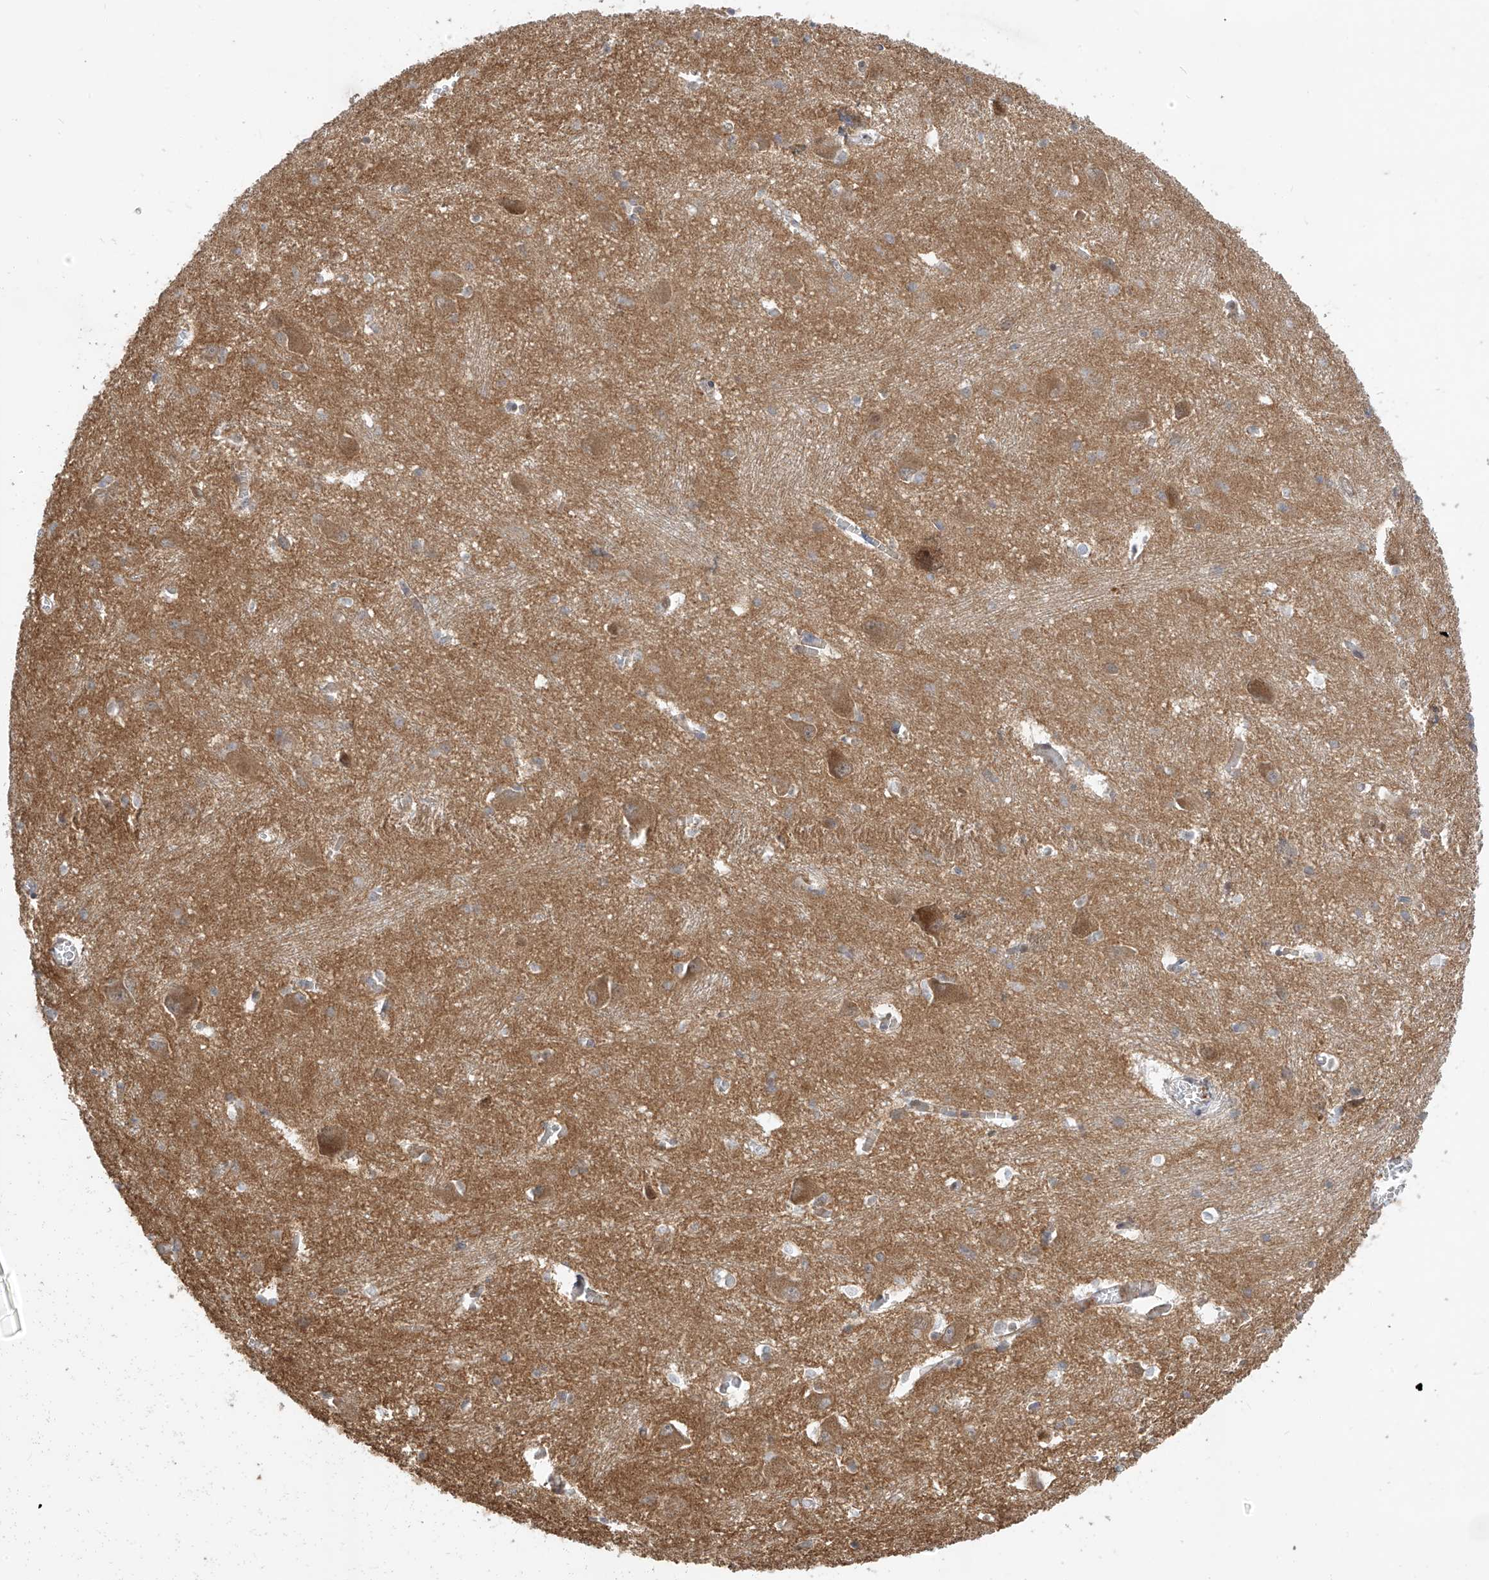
{"staining": {"intensity": "negative", "quantity": "none", "location": "none"}, "tissue": "caudate", "cell_type": "Glial cells", "image_type": "normal", "snomed": [{"axis": "morphology", "description": "Normal tissue, NOS"}, {"axis": "topography", "description": "Lateral ventricle wall"}], "caption": "This is a histopathology image of immunohistochemistry (IHC) staining of benign caudate, which shows no expression in glial cells.", "gene": "MRTFA", "patient": {"sex": "male", "age": 37}}